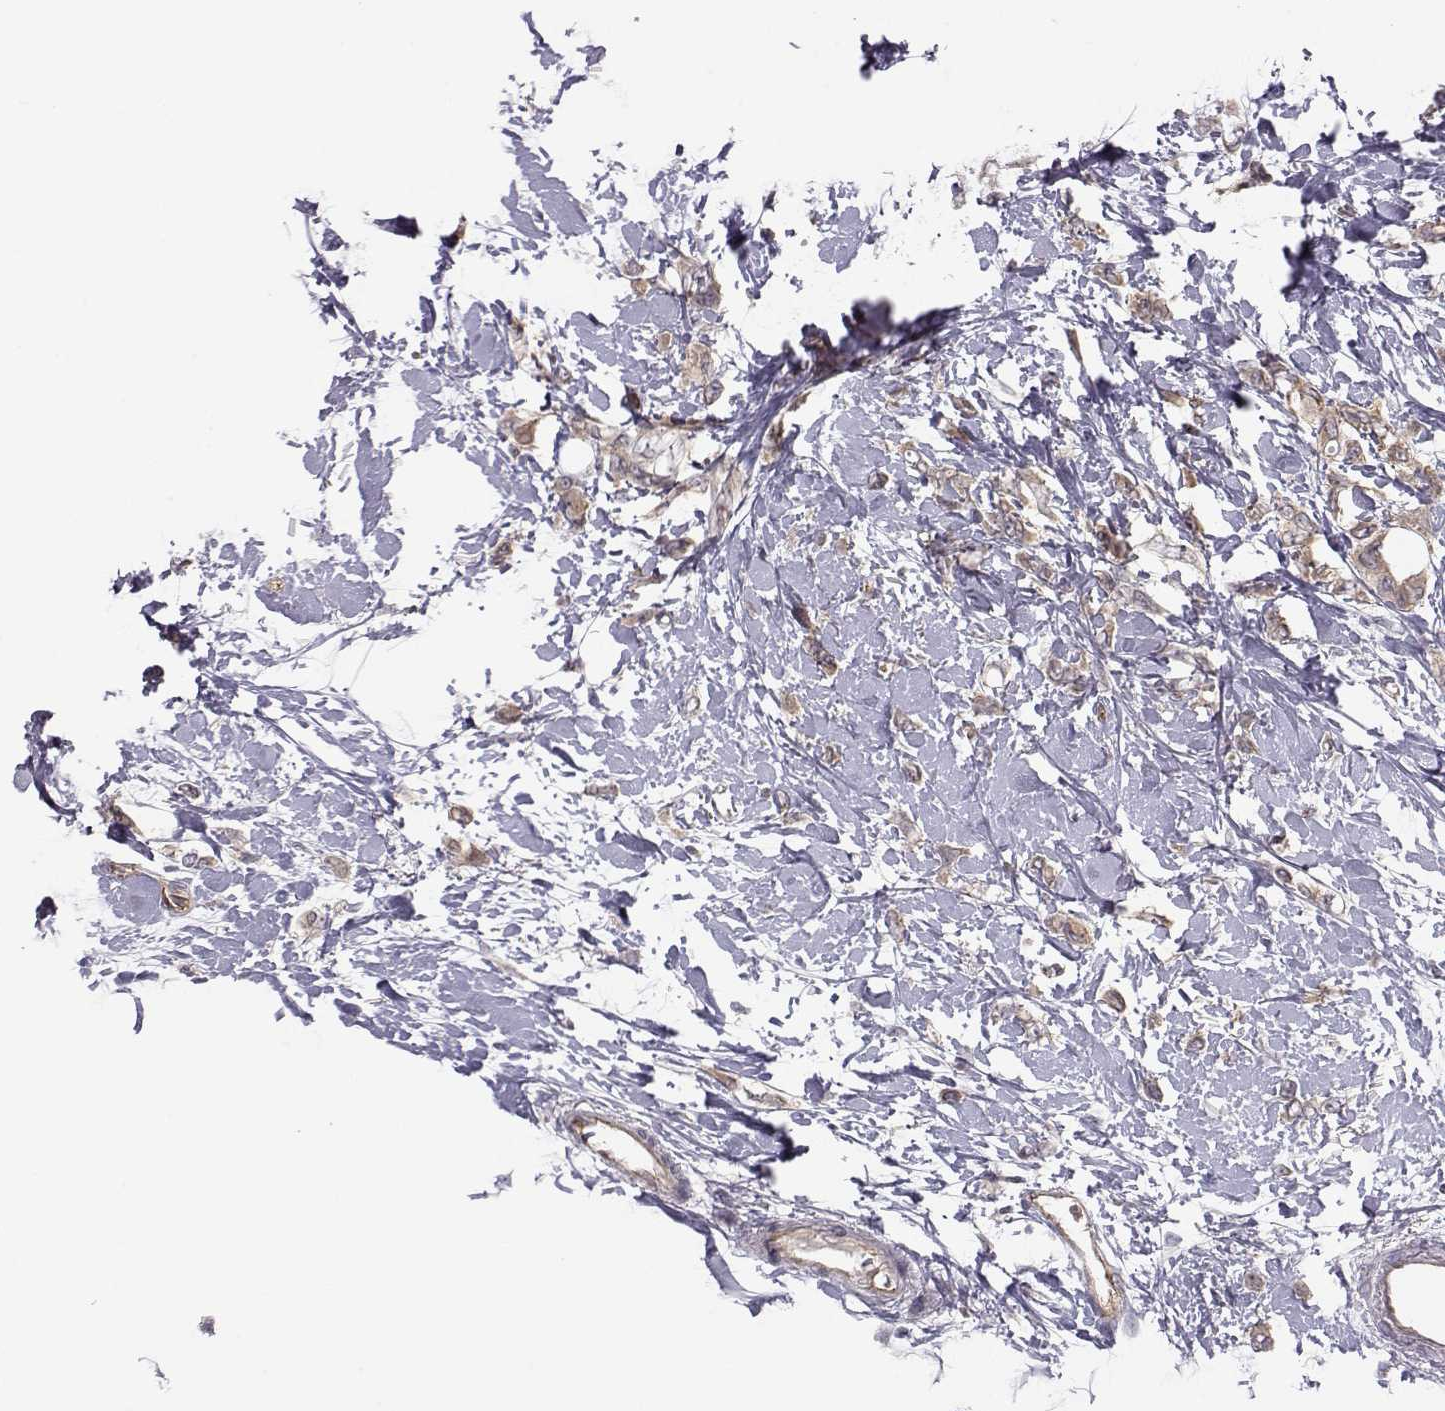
{"staining": {"intensity": "moderate", "quantity": ">75%", "location": "cytoplasmic/membranous"}, "tissue": "breast cancer", "cell_type": "Tumor cells", "image_type": "cancer", "snomed": [{"axis": "morphology", "description": "Lobular carcinoma"}, {"axis": "topography", "description": "Breast"}], "caption": "Immunohistochemical staining of human breast cancer demonstrates medium levels of moderate cytoplasmic/membranous protein staining in about >75% of tumor cells.", "gene": "KIF13B", "patient": {"sex": "female", "age": 66}}